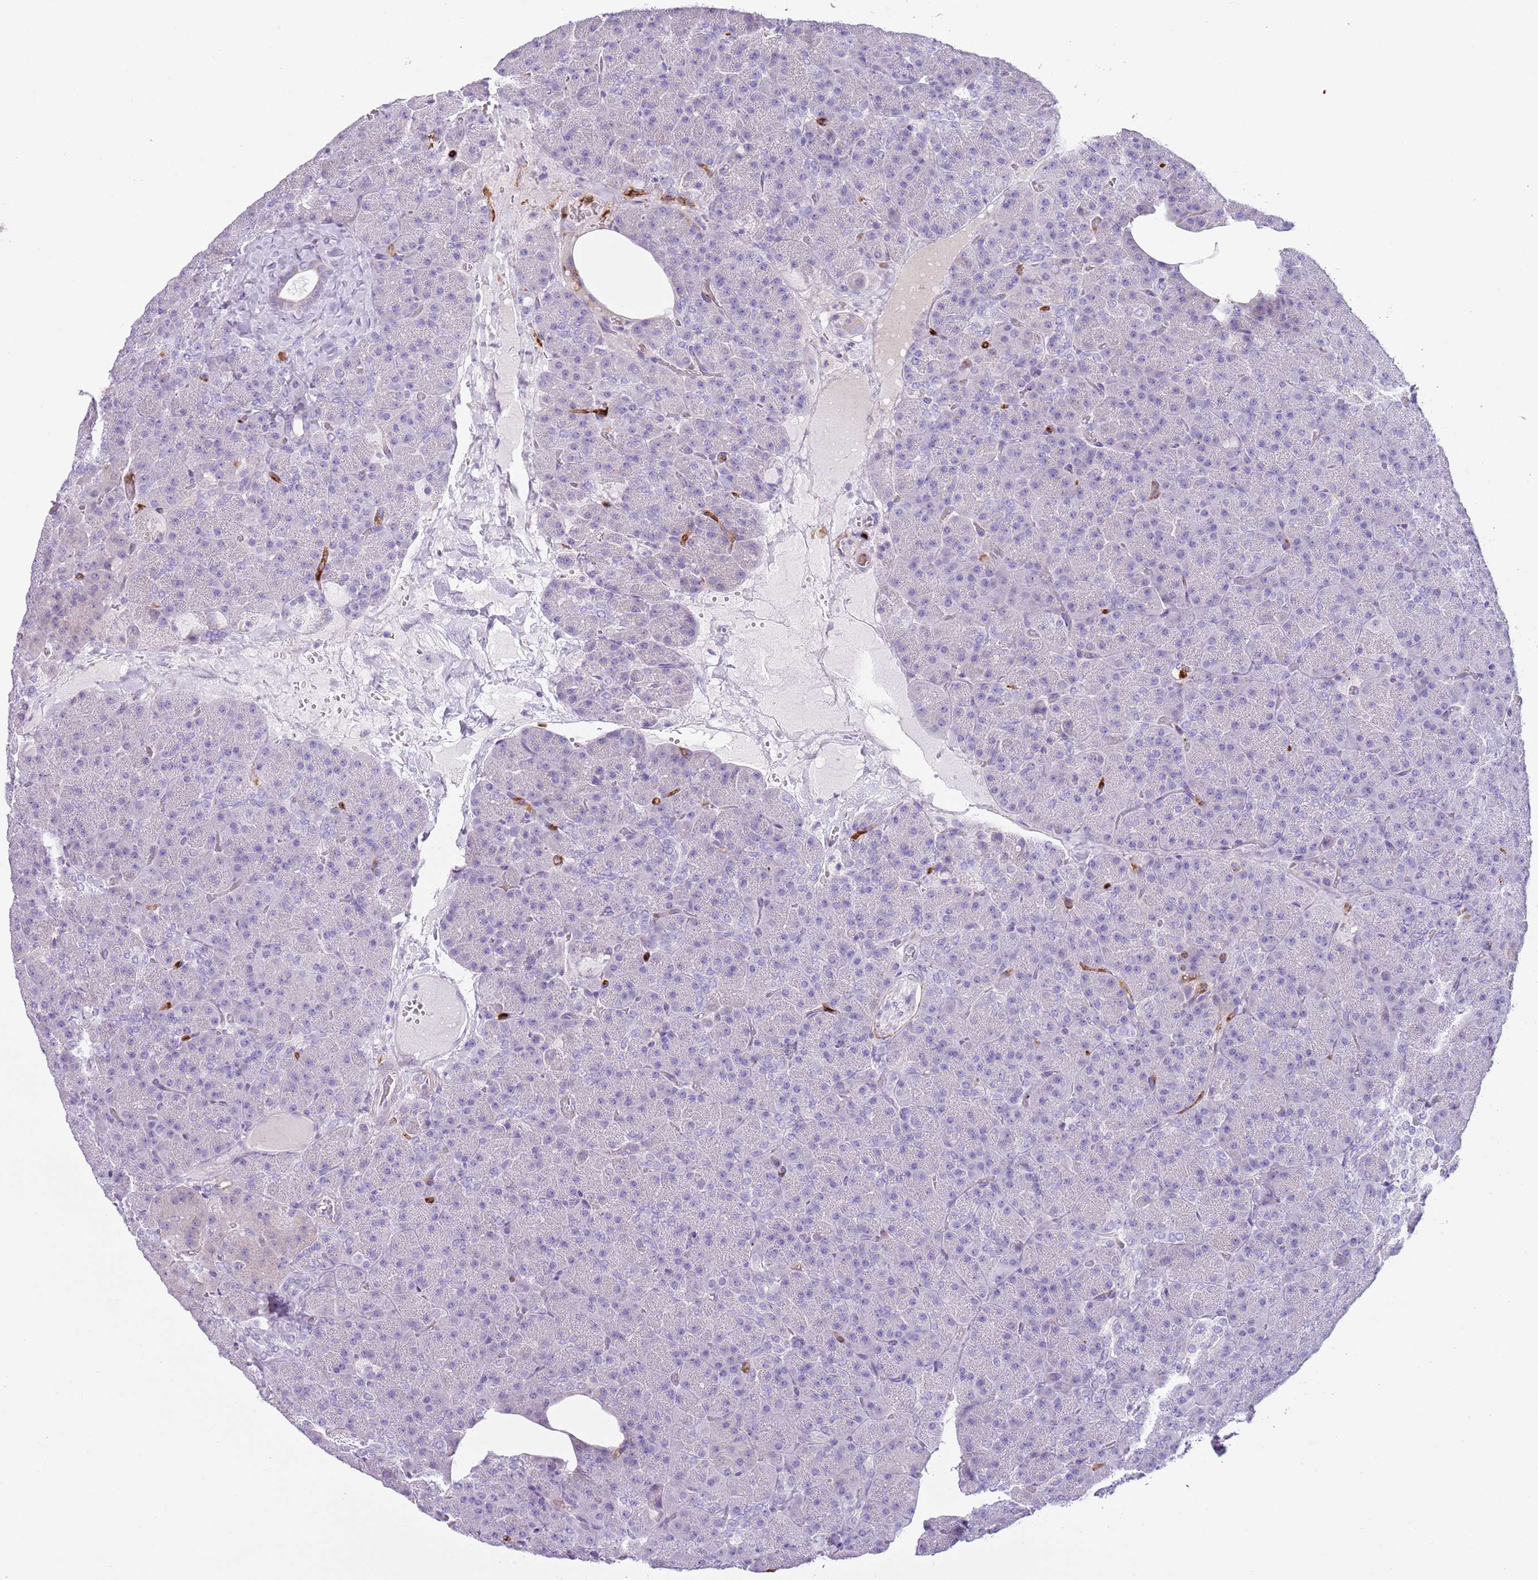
{"staining": {"intensity": "negative", "quantity": "none", "location": "none"}, "tissue": "pancreas", "cell_type": "Exocrine glandular cells", "image_type": "normal", "snomed": [{"axis": "morphology", "description": "Normal tissue, NOS"}, {"axis": "morphology", "description": "Carcinoid, malignant, NOS"}, {"axis": "topography", "description": "Pancreas"}], "caption": "Immunohistochemical staining of normal pancreas shows no significant staining in exocrine glandular cells. Nuclei are stained in blue.", "gene": "CD177", "patient": {"sex": "female", "age": 35}}